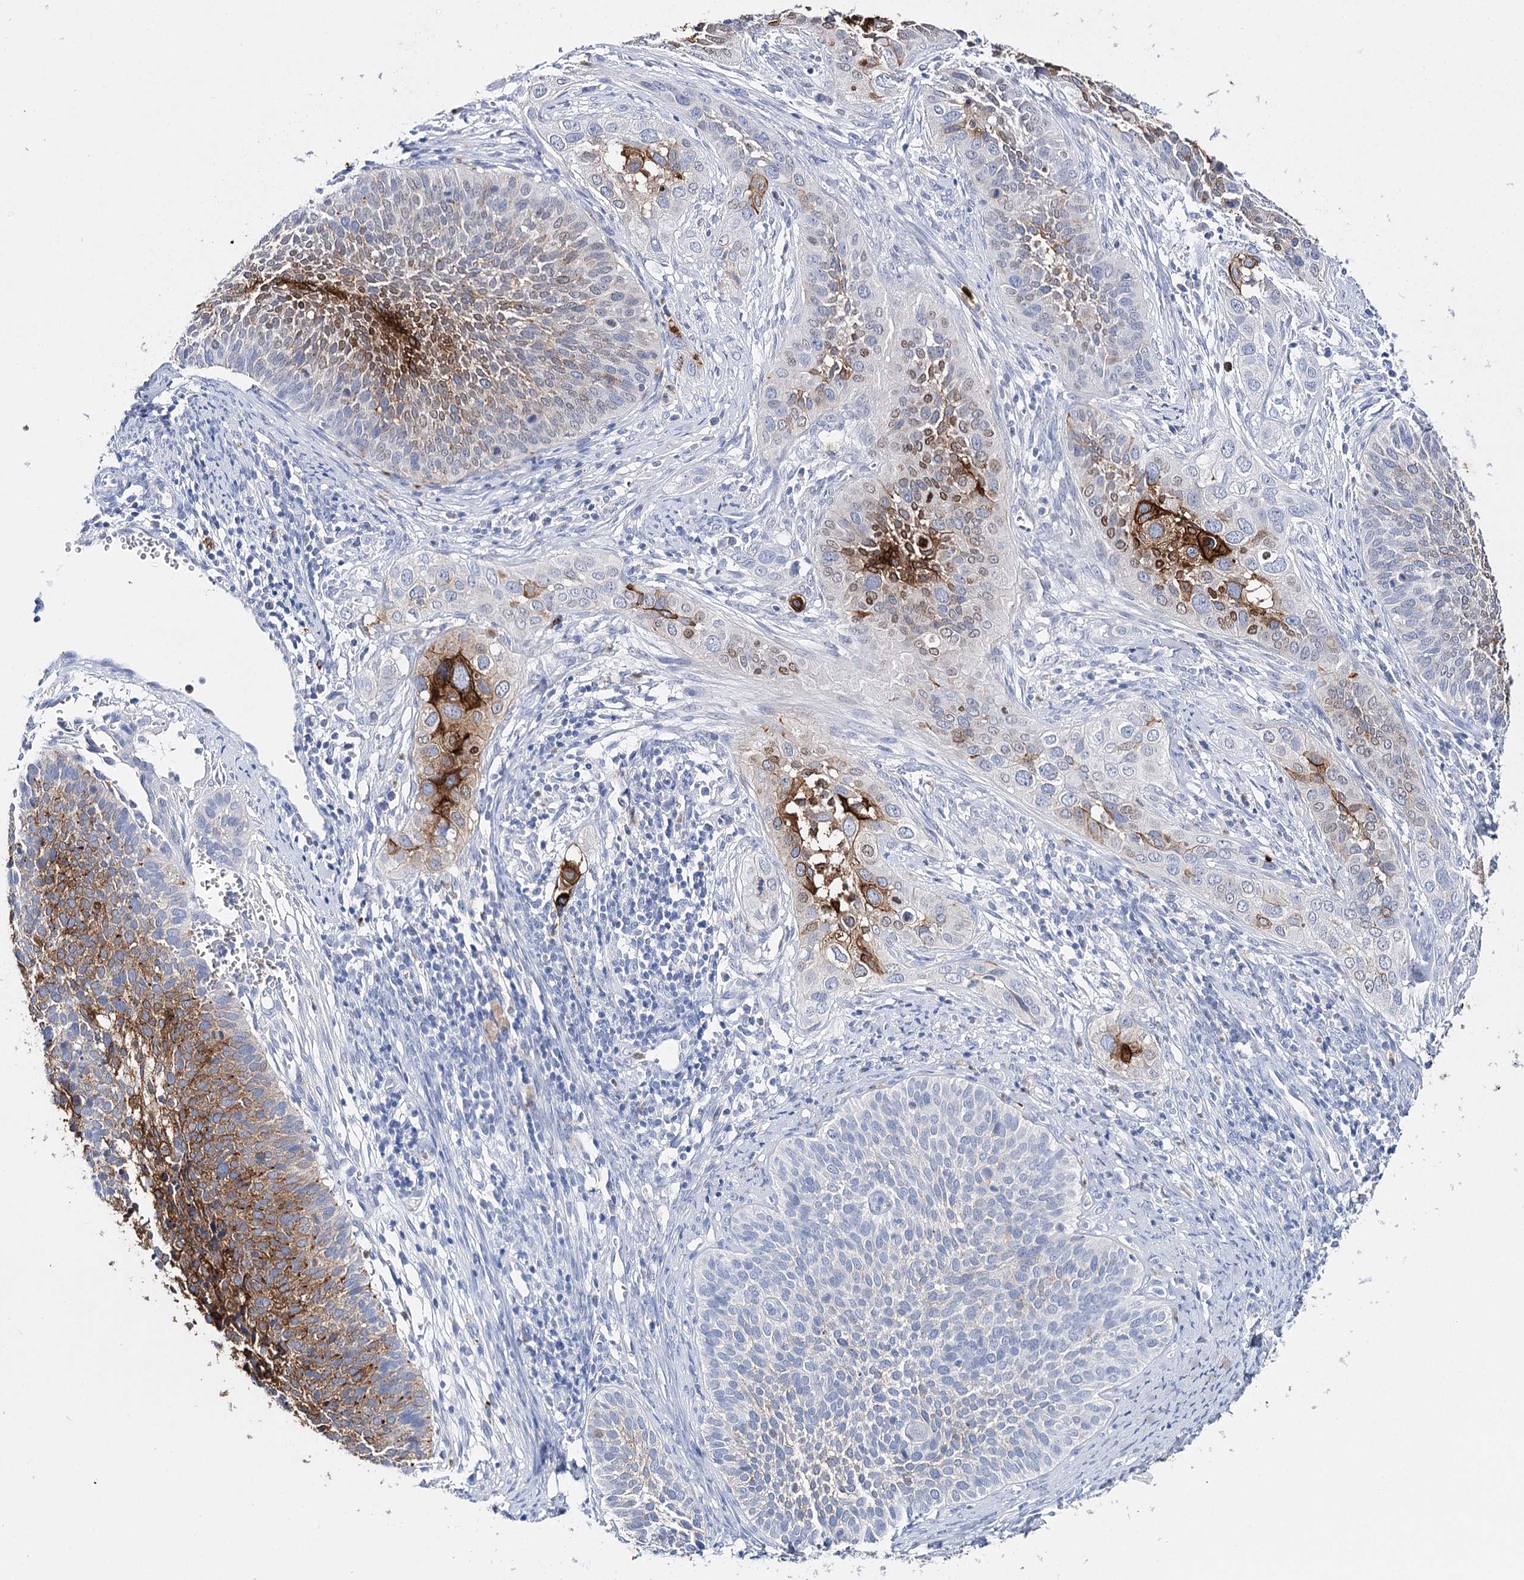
{"staining": {"intensity": "strong", "quantity": "25%-75%", "location": "cytoplasmic/membranous,nuclear"}, "tissue": "cervical cancer", "cell_type": "Tumor cells", "image_type": "cancer", "snomed": [{"axis": "morphology", "description": "Squamous cell carcinoma, NOS"}, {"axis": "topography", "description": "Cervix"}], "caption": "Protein staining shows strong cytoplasmic/membranous and nuclear staining in about 25%-75% of tumor cells in cervical squamous cell carcinoma.", "gene": "CEACAM8", "patient": {"sex": "female", "age": 34}}